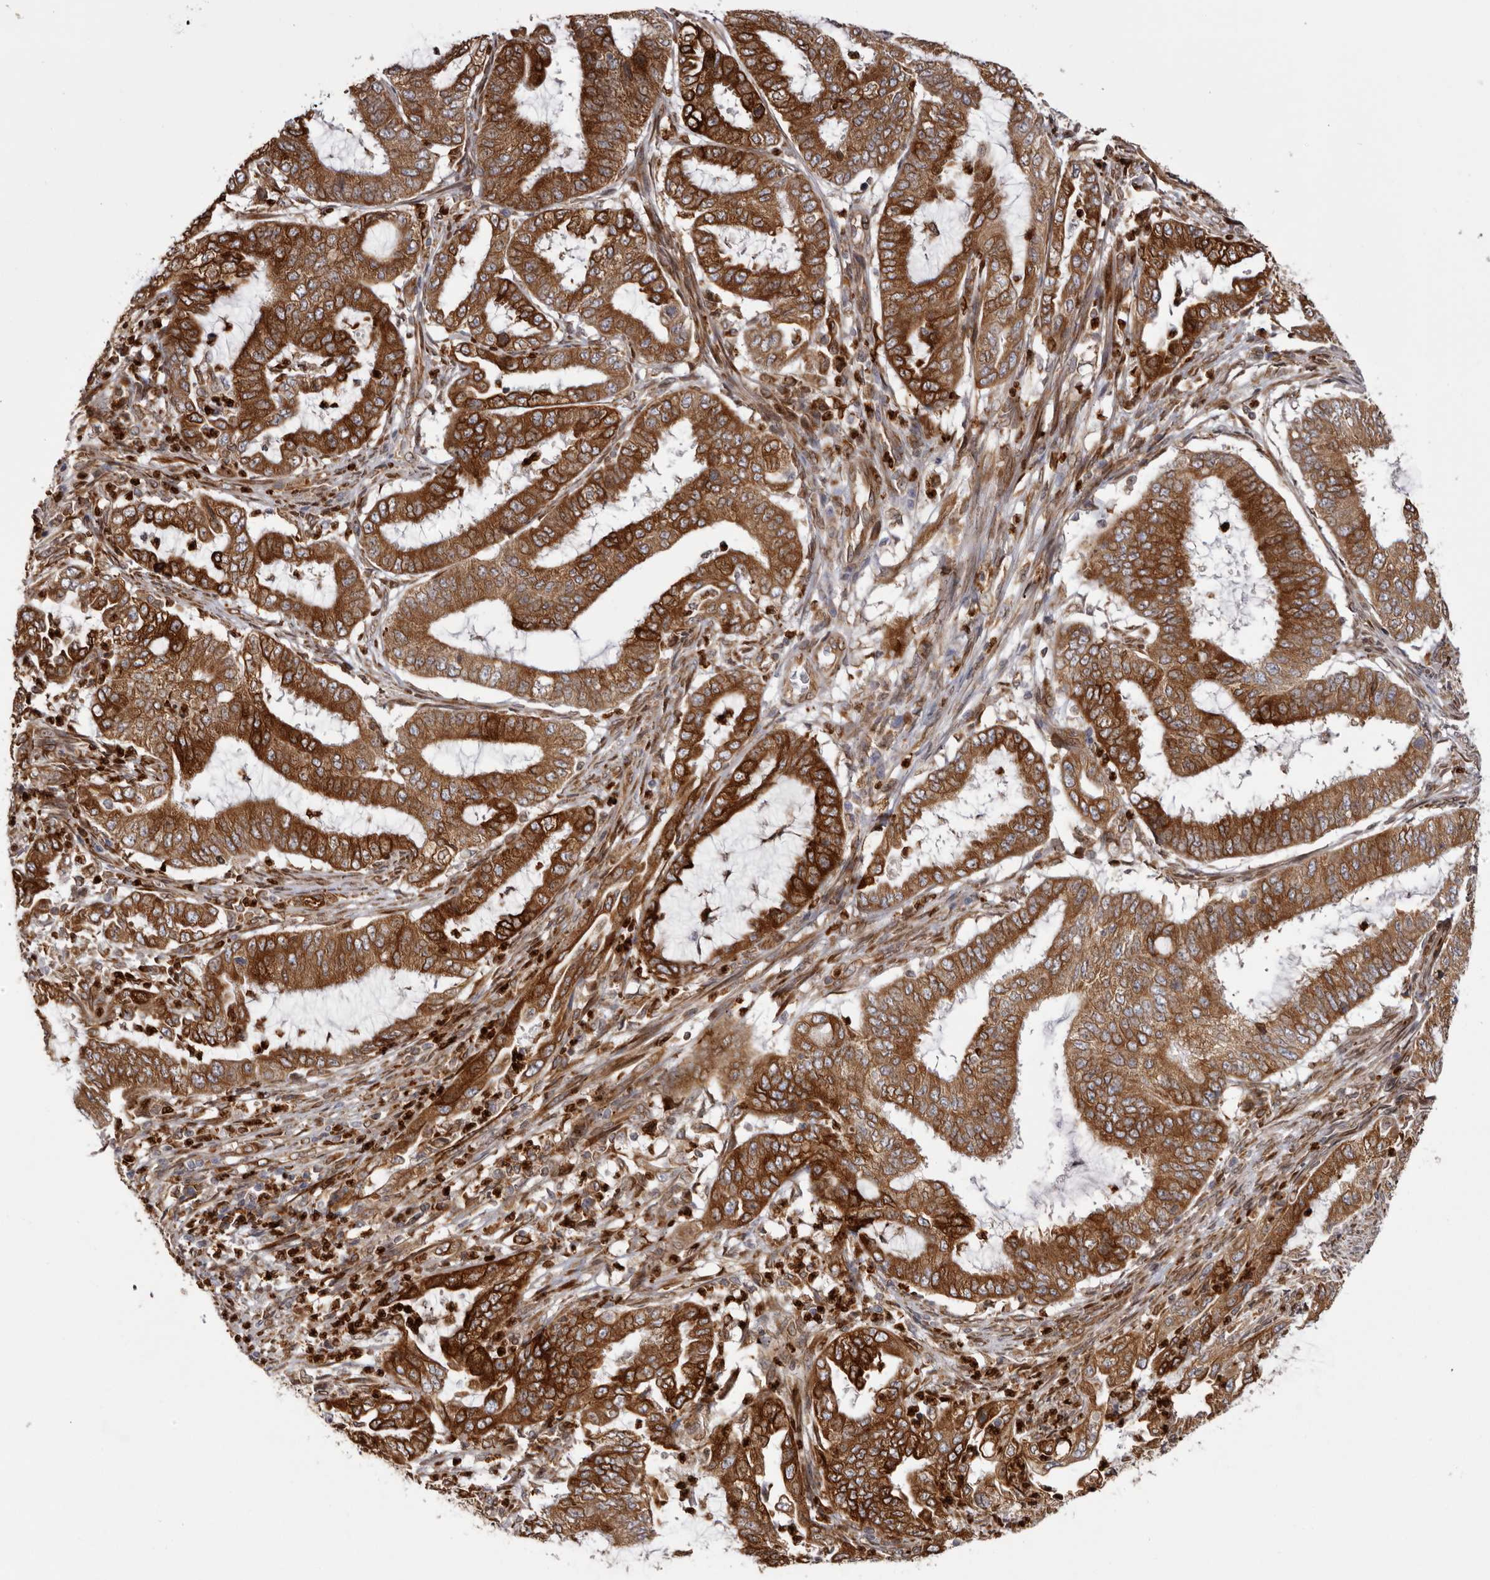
{"staining": {"intensity": "strong", "quantity": ">75%", "location": "cytoplasmic/membranous"}, "tissue": "endometrial cancer", "cell_type": "Tumor cells", "image_type": "cancer", "snomed": [{"axis": "morphology", "description": "Adenocarcinoma, NOS"}, {"axis": "topography", "description": "Endometrium"}], "caption": "Protein staining of endometrial adenocarcinoma tissue demonstrates strong cytoplasmic/membranous expression in approximately >75% of tumor cells.", "gene": "C4orf3", "patient": {"sex": "female", "age": 51}}